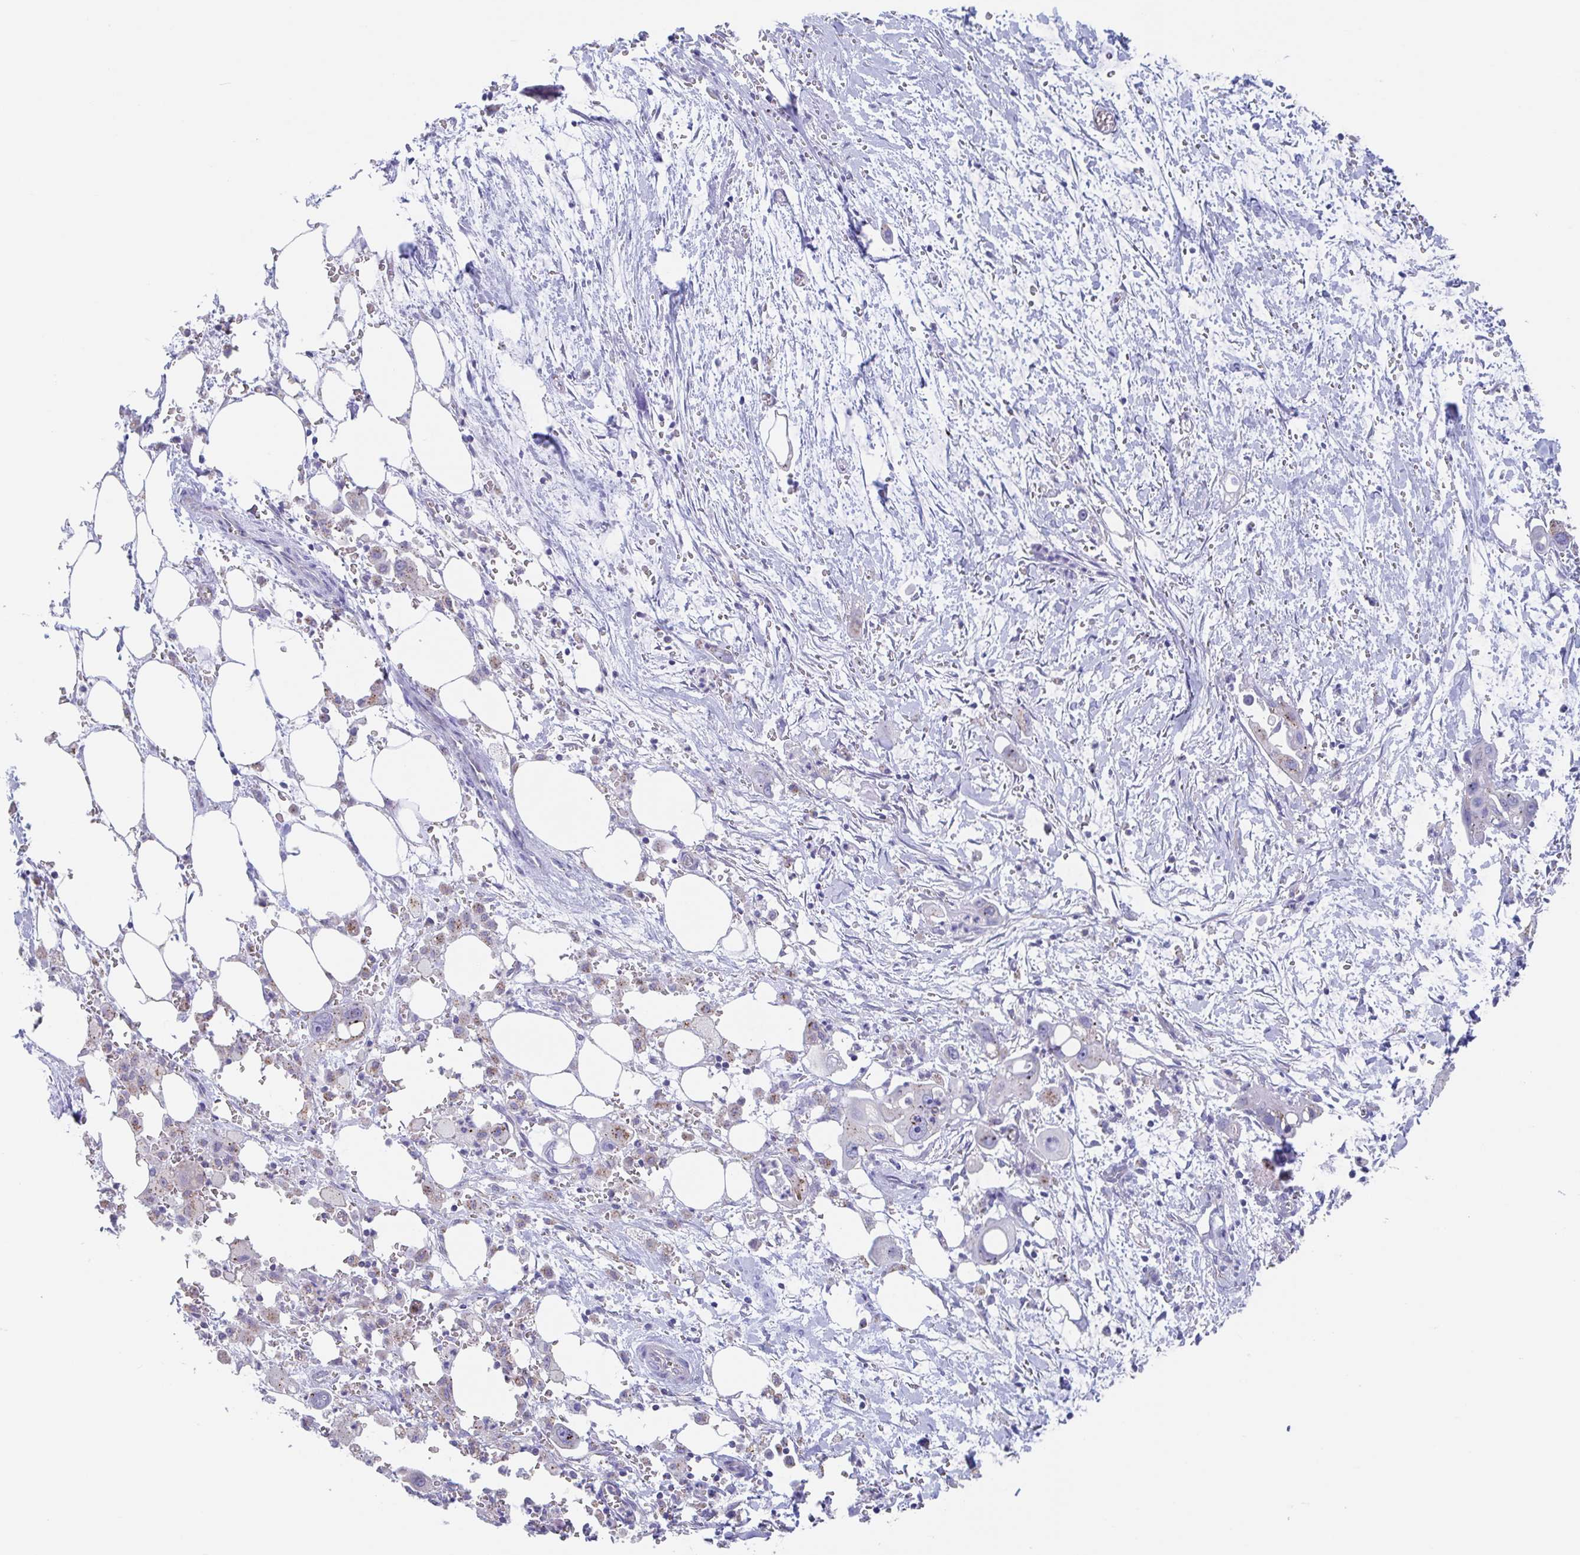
{"staining": {"intensity": "negative", "quantity": "none", "location": "none"}, "tissue": "pancreatic cancer", "cell_type": "Tumor cells", "image_type": "cancer", "snomed": [{"axis": "morphology", "description": "Adenocarcinoma, NOS"}, {"axis": "topography", "description": "Pancreas"}], "caption": "This is a image of immunohistochemistry staining of pancreatic adenocarcinoma, which shows no positivity in tumor cells.", "gene": "CHMP5", "patient": {"sex": "male", "age": 61}}